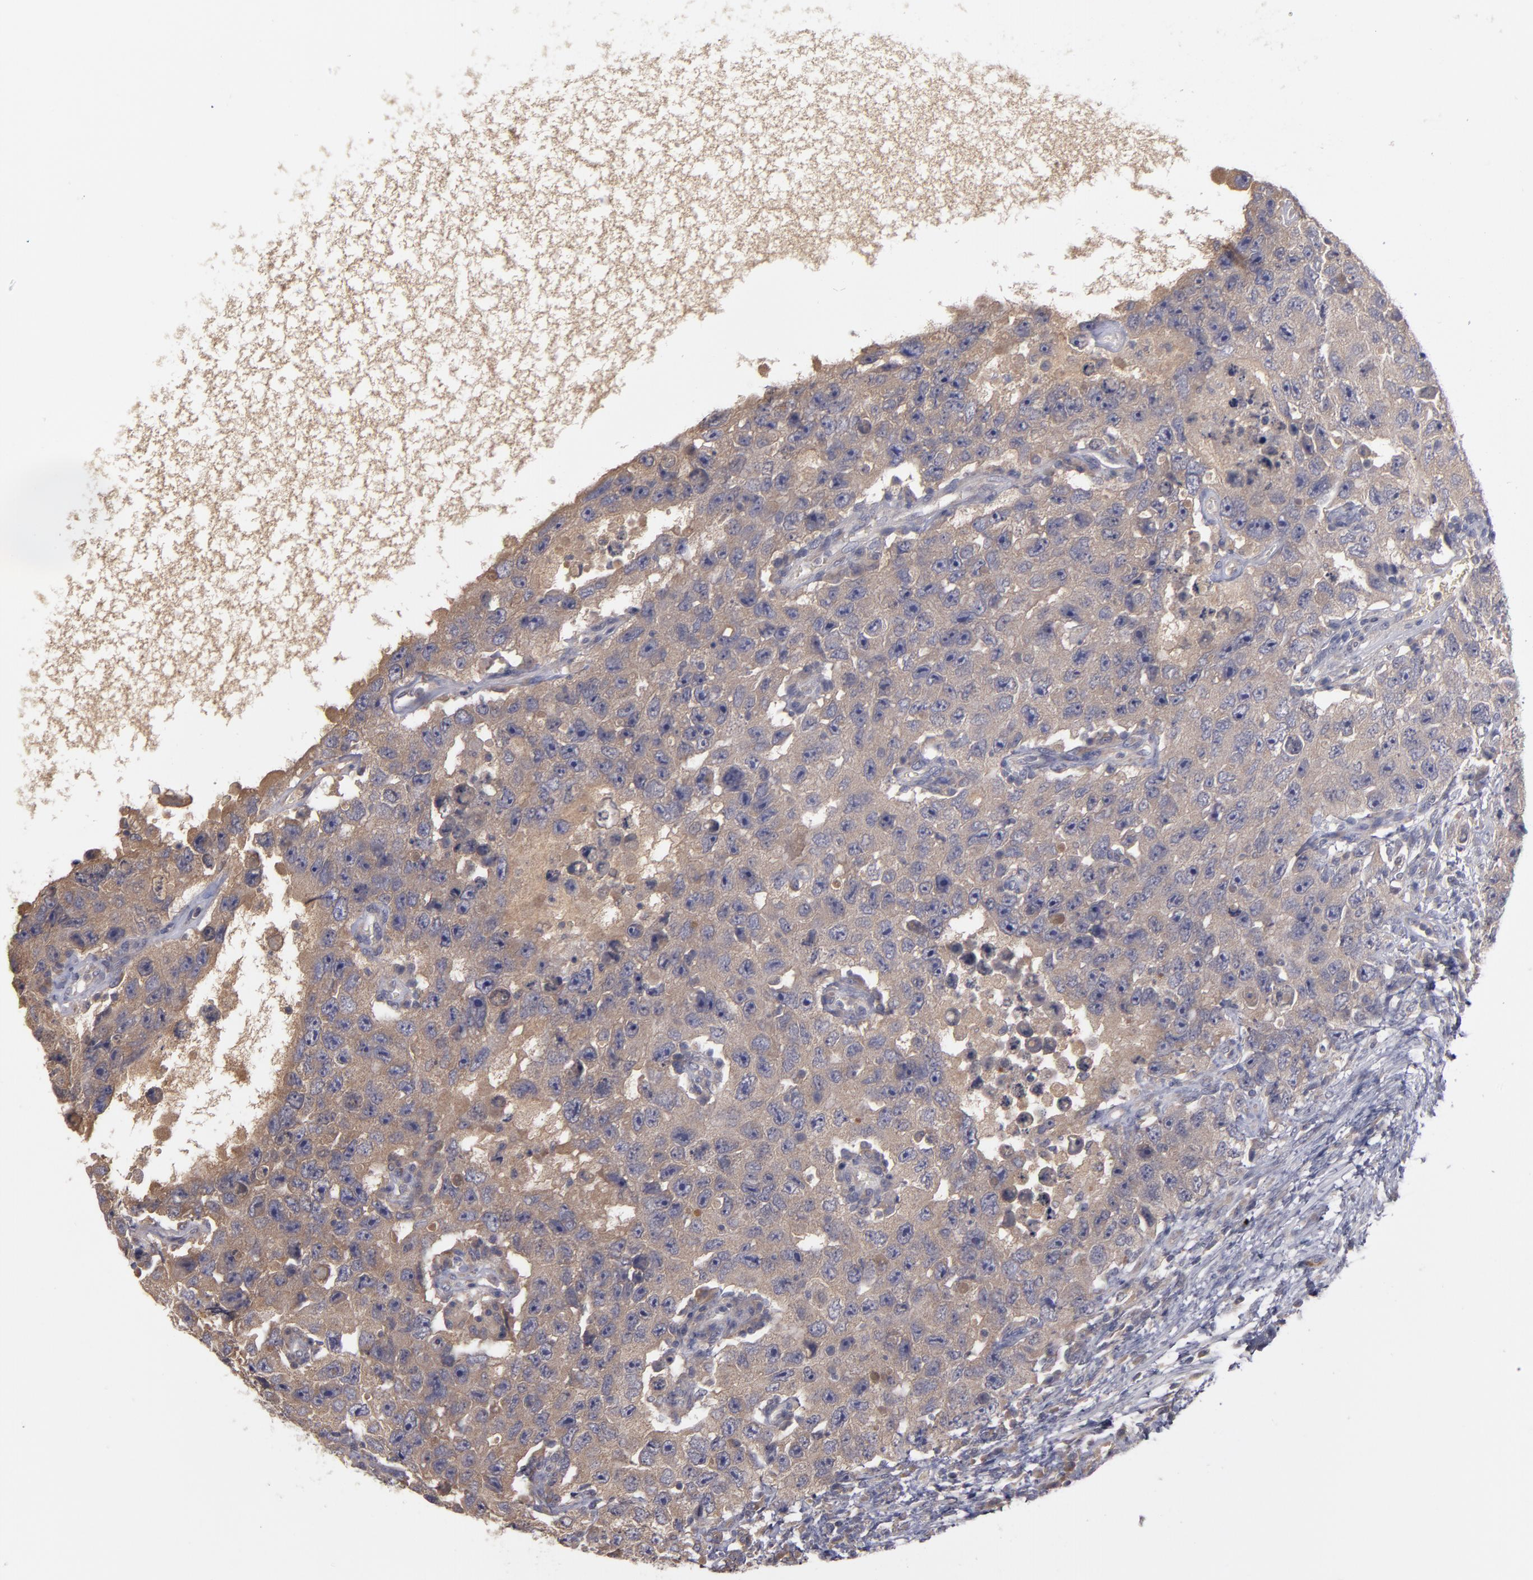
{"staining": {"intensity": "moderate", "quantity": ">75%", "location": "cytoplasmic/membranous"}, "tissue": "testis cancer", "cell_type": "Tumor cells", "image_type": "cancer", "snomed": [{"axis": "morphology", "description": "Carcinoma, Embryonal, NOS"}, {"axis": "topography", "description": "Testis"}], "caption": "IHC of human testis embryonal carcinoma displays medium levels of moderate cytoplasmic/membranous positivity in approximately >75% of tumor cells.", "gene": "MMP11", "patient": {"sex": "male", "age": 26}}